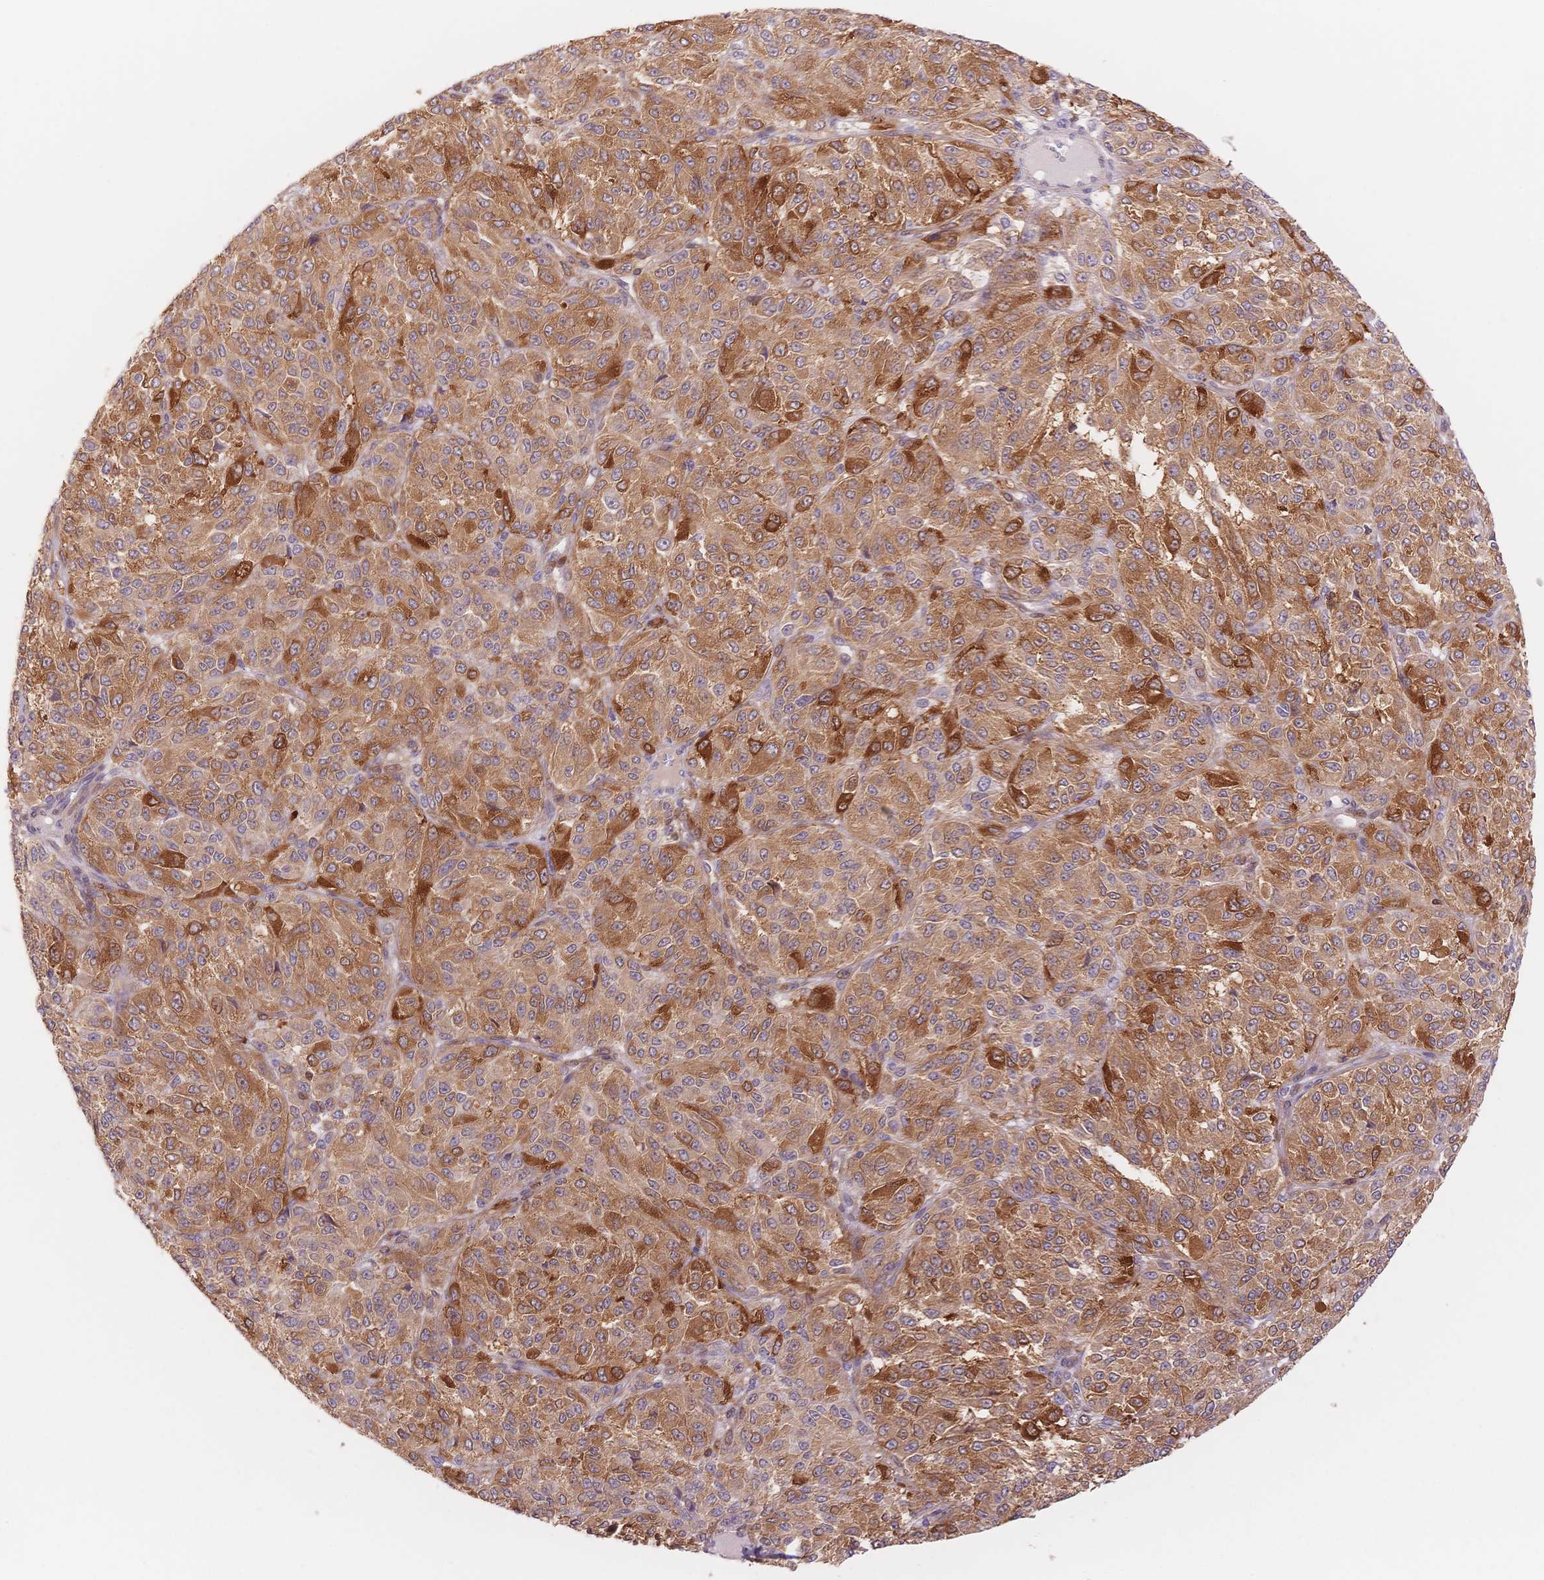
{"staining": {"intensity": "moderate", "quantity": ">75%", "location": "cytoplasmic/membranous"}, "tissue": "melanoma", "cell_type": "Tumor cells", "image_type": "cancer", "snomed": [{"axis": "morphology", "description": "Malignant melanoma, Metastatic site"}, {"axis": "topography", "description": "Brain"}], "caption": "Tumor cells demonstrate moderate cytoplasmic/membranous positivity in approximately >75% of cells in malignant melanoma (metastatic site). The staining was performed using DAB (3,3'-diaminobenzidine), with brown indicating positive protein expression. Nuclei are stained blue with hematoxylin.", "gene": "STK39", "patient": {"sex": "female", "age": 56}}